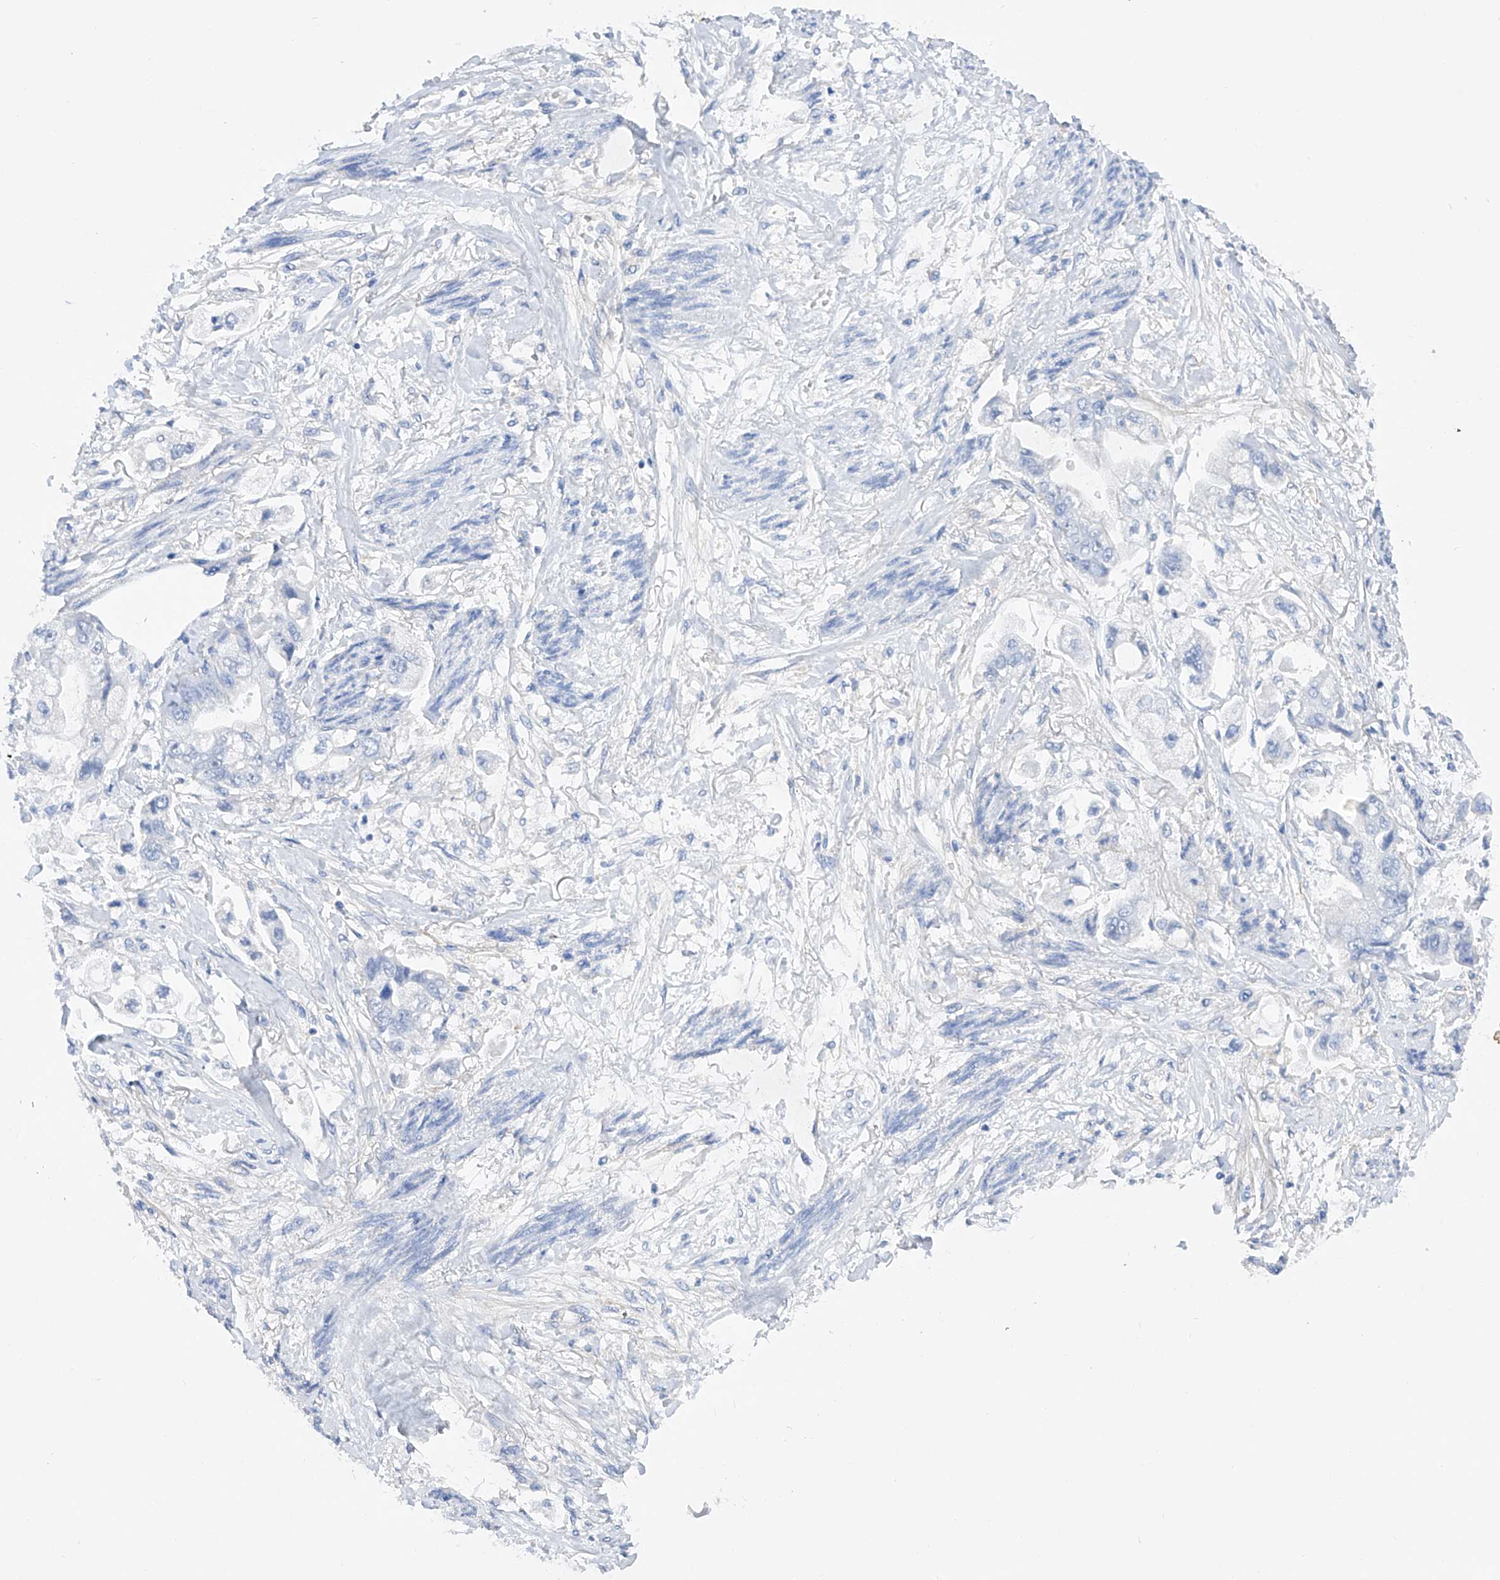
{"staining": {"intensity": "negative", "quantity": "none", "location": "none"}, "tissue": "stomach cancer", "cell_type": "Tumor cells", "image_type": "cancer", "snomed": [{"axis": "morphology", "description": "Adenocarcinoma, NOS"}, {"axis": "topography", "description": "Stomach"}], "caption": "Immunohistochemistry (IHC) histopathology image of neoplastic tissue: human adenocarcinoma (stomach) stained with DAB displays no significant protein positivity in tumor cells.", "gene": "FLG", "patient": {"sex": "male", "age": 62}}